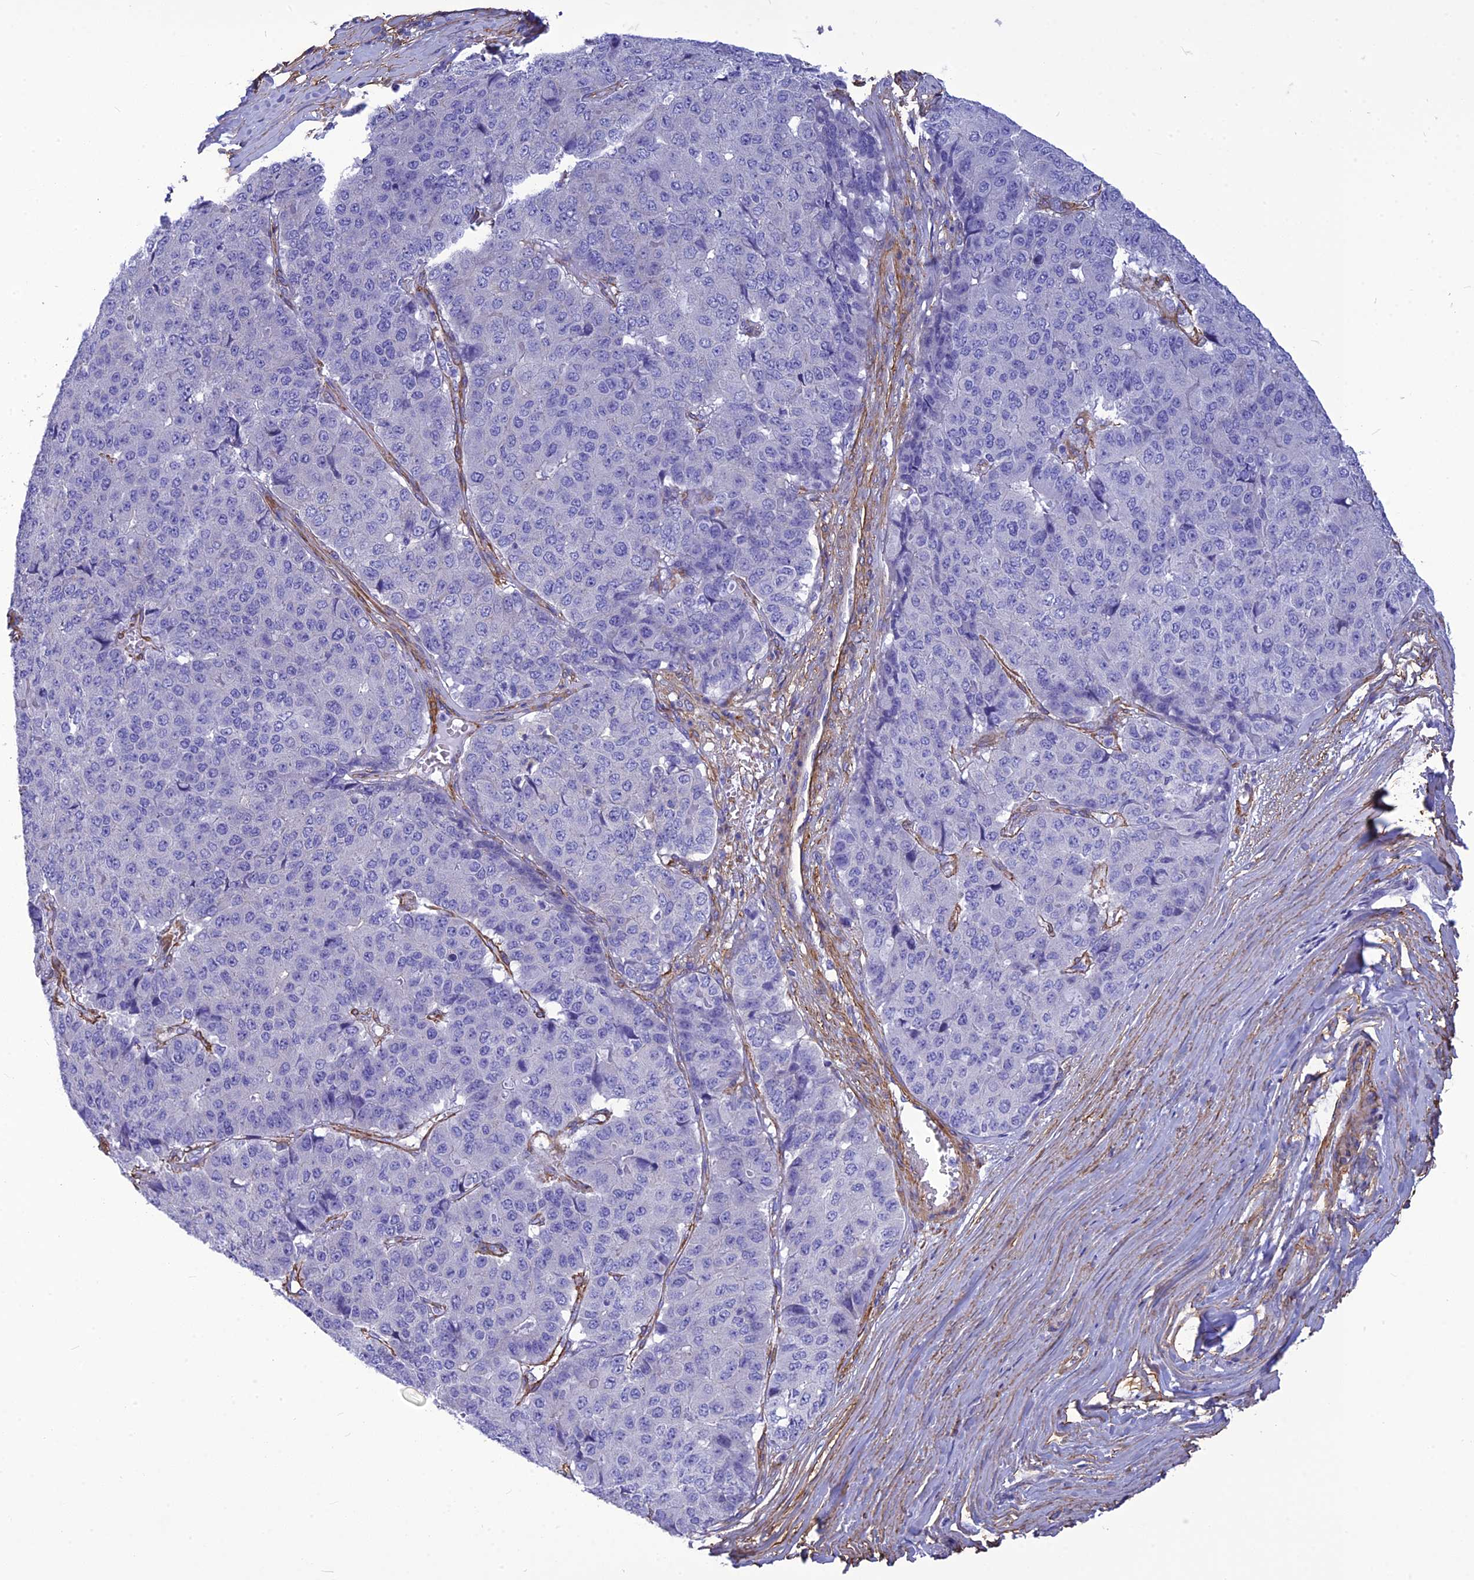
{"staining": {"intensity": "negative", "quantity": "none", "location": "none"}, "tissue": "pancreatic cancer", "cell_type": "Tumor cells", "image_type": "cancer", "snomed": [{"axis": "morphology", "description": "Adenocarcinoma, NOS"}, {"axis": "topography", "description": "Pancreas"}], "caption": "Tumor cells are negative for protein expression in human pancreatic adenocarcinoma.", "gene": "NKD1", "patient": {"sex": "male", "age": 50}}